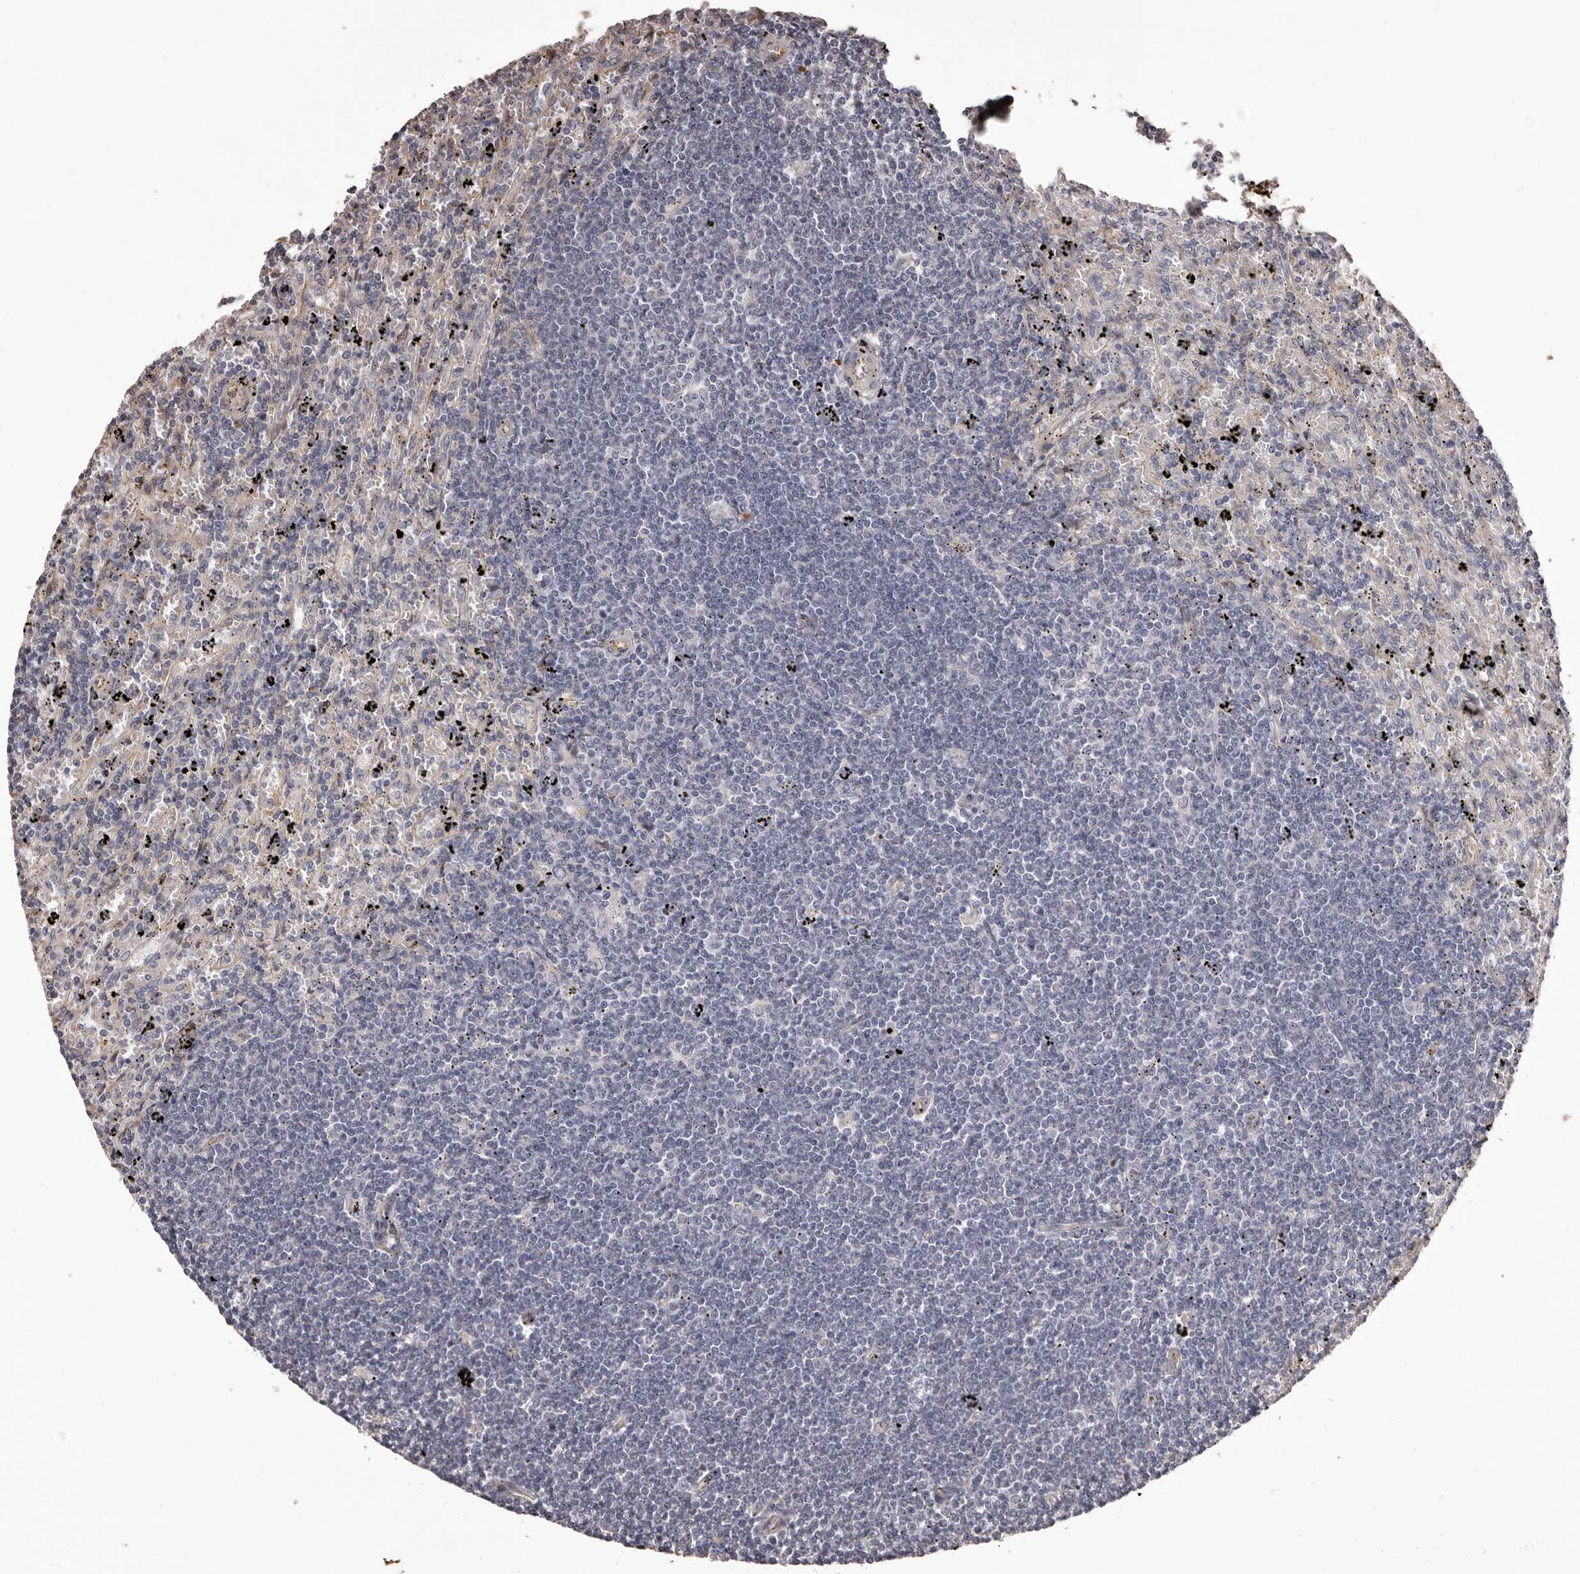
{"staining": {"intensity": "negative", "quantity": "none", "location": "none"}, "tissue": "lymphoma", "cell_type": "Tumor cells", "image_type": "cancer", "snomed": [{"axis": "morphology", "description": "Malignant lymphoma, non-Hodgkin's type, Low grade"}, {"axis": "topography", "description": "Spleen"}], "caption": "Tumor cells show no significant positivity in lymphoma.", "gene": "ALPK1", "patient": {"sex": "male", "age": 76}}